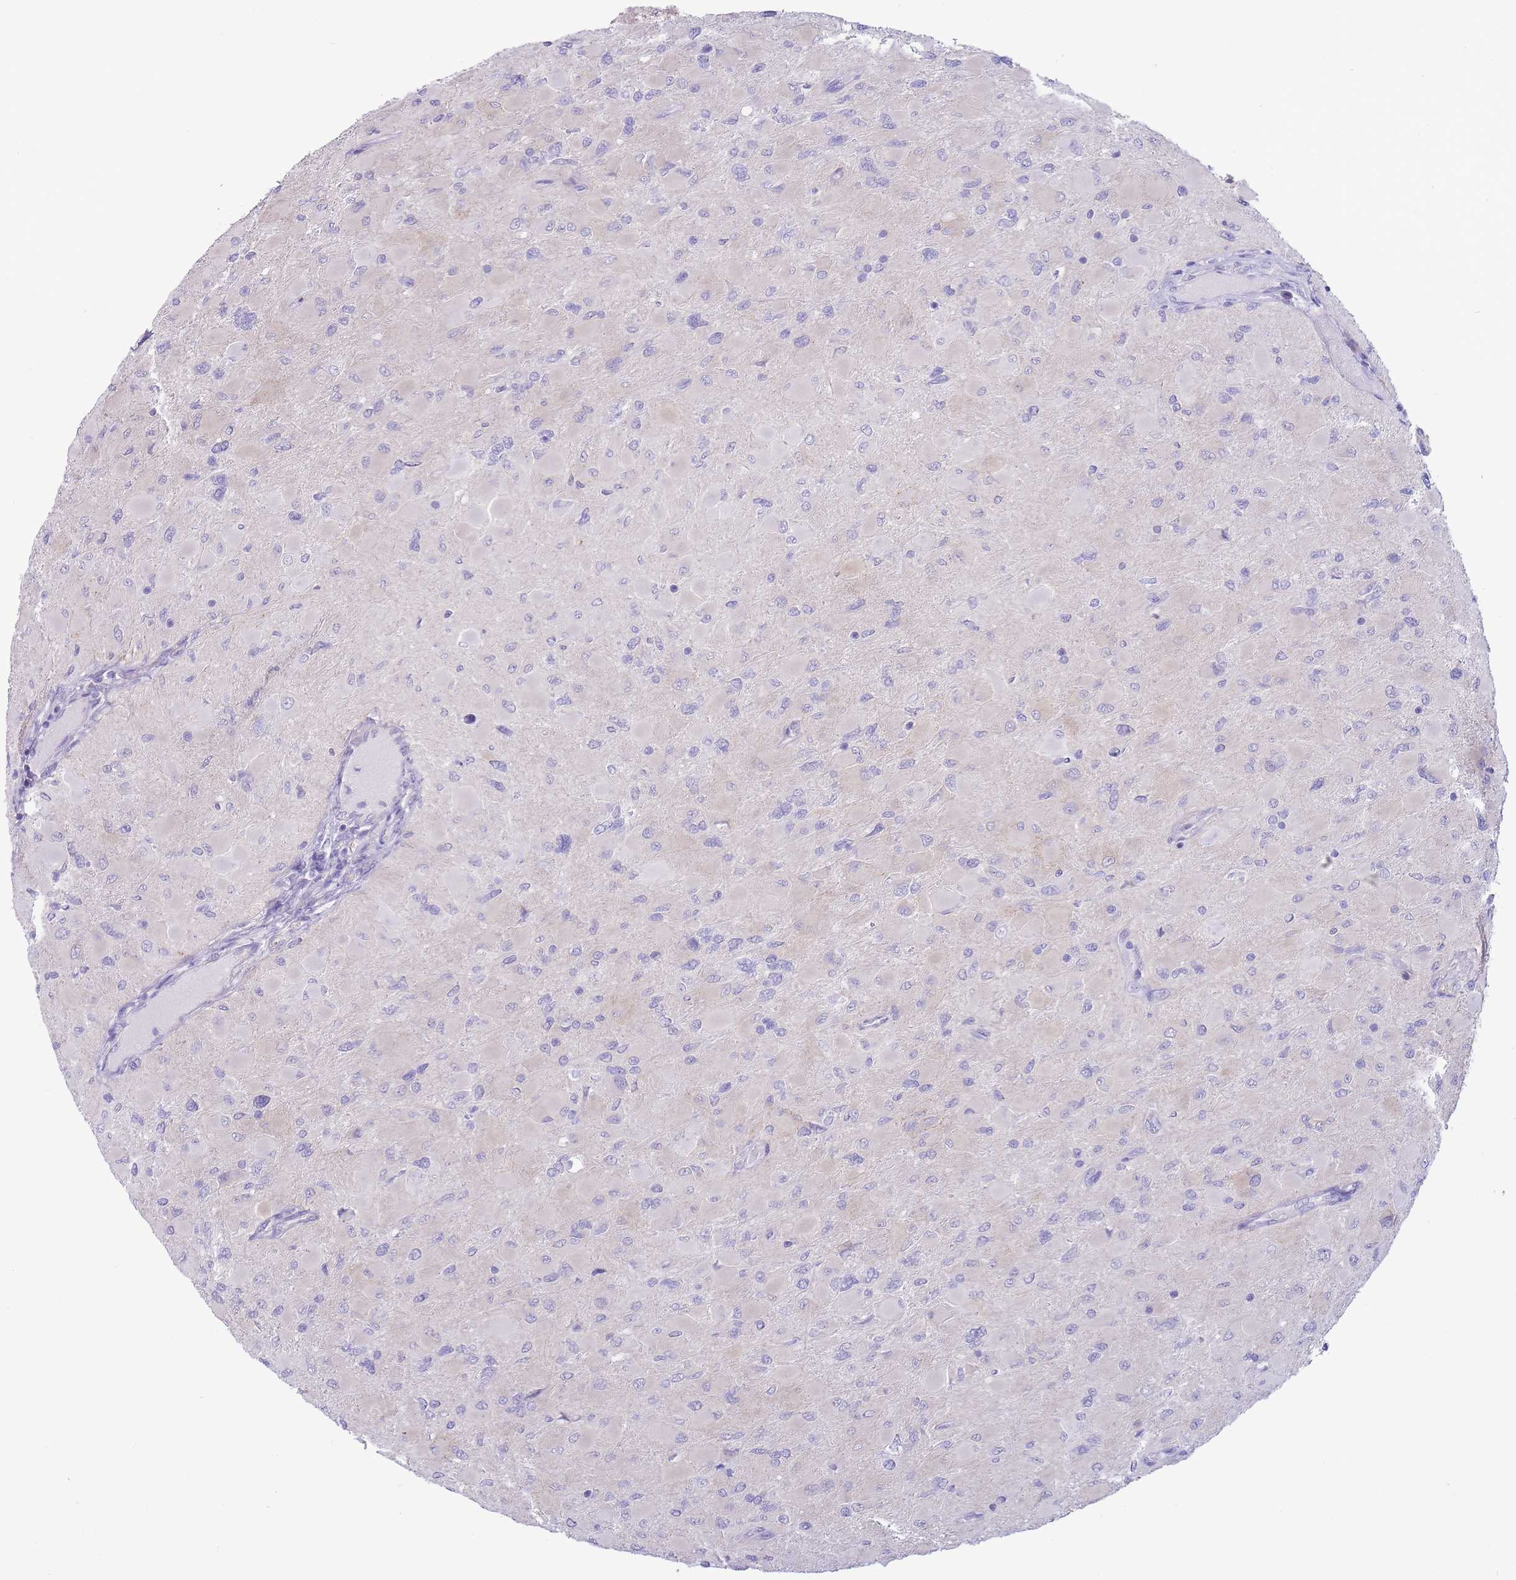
{"staining": {"intensity": "negative", "quantity": "none", "location": "none"}, "tissue": "glioma", "cell_type": "Tumor cells", "image_type": "cancer", "snomed": [{"axis": "morphology", "description": "Glioma, malignant, High grade"}, {"axis": "topography", "description": "Cerebral cortex"}], "caption": "DAB (3,3'-diaminobenzidine) immunohistochemical staining of malignant glioma (high-grade) demonstrates no significant expression in tumor cells.", "gene": "ASAP3", "patient": {"sex": "female", "age": 36}}